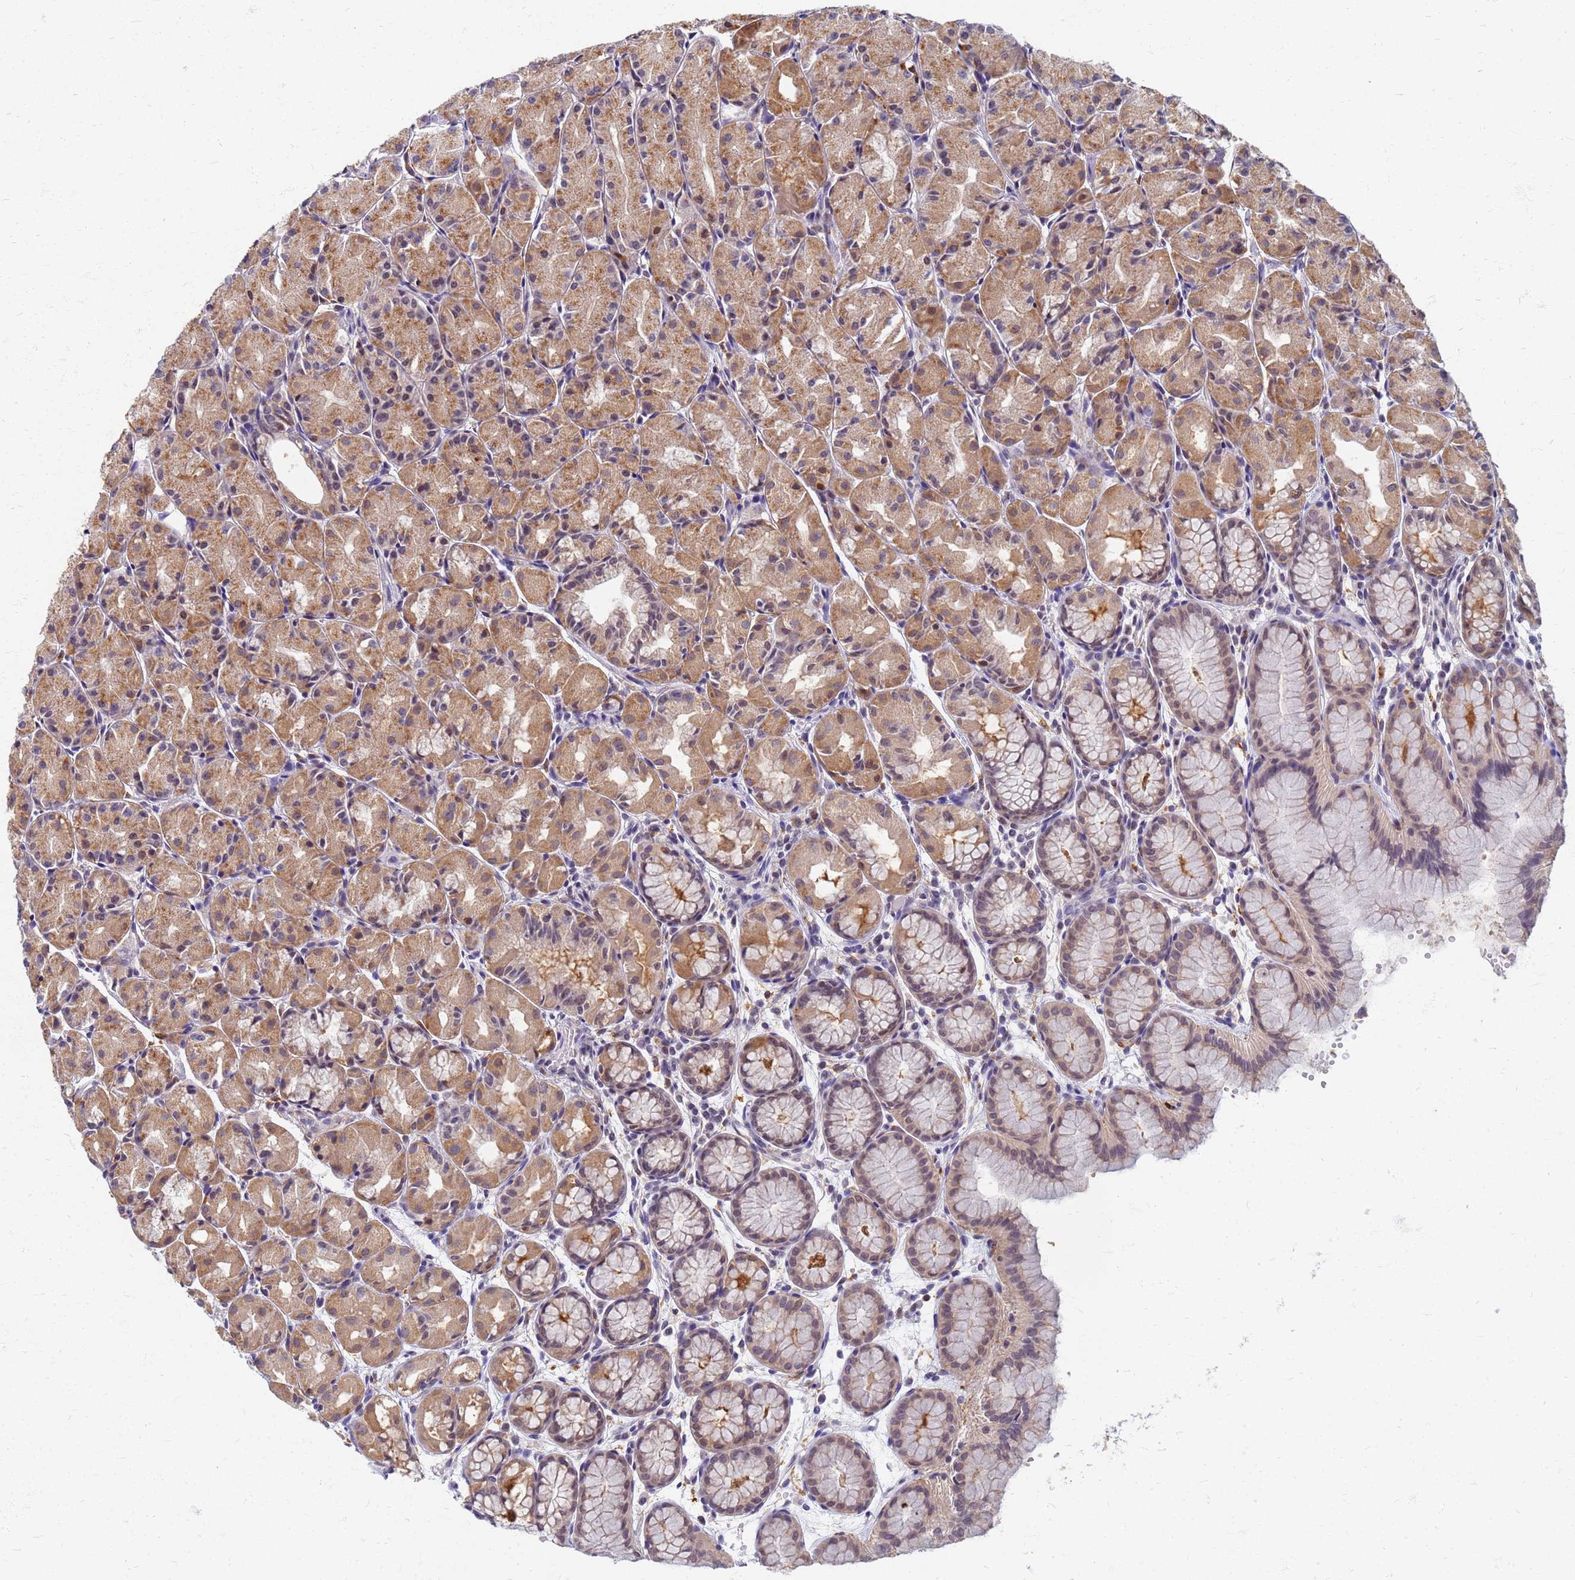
{"staining": {"intensity": "moderate", "quantity": ">75%", "location": "cytoplasmic/membranous,nuclear"}, "tissue": "stomach", "cell_type": "Glandular cells", "image_type": "normal", "snomed": [{"axis": "morphology", "description": "Normal tissue, NOS"}, {"axis": "topography", "description": "Stomach, upper"}], "caption": "Immunohistochemistry (IHC) histopathology image of normal stomach: human stomach stained using IHC exhibits medium levels of moderate protein expression localized specifically in the cytoplasmic/membranous,nuclear of glandular cells, appearing as a cytoplasmic/membranous,nuclear brown color.", "gene": "ATP6V1E1", "patient": {"sex": "male", "age": 47}}